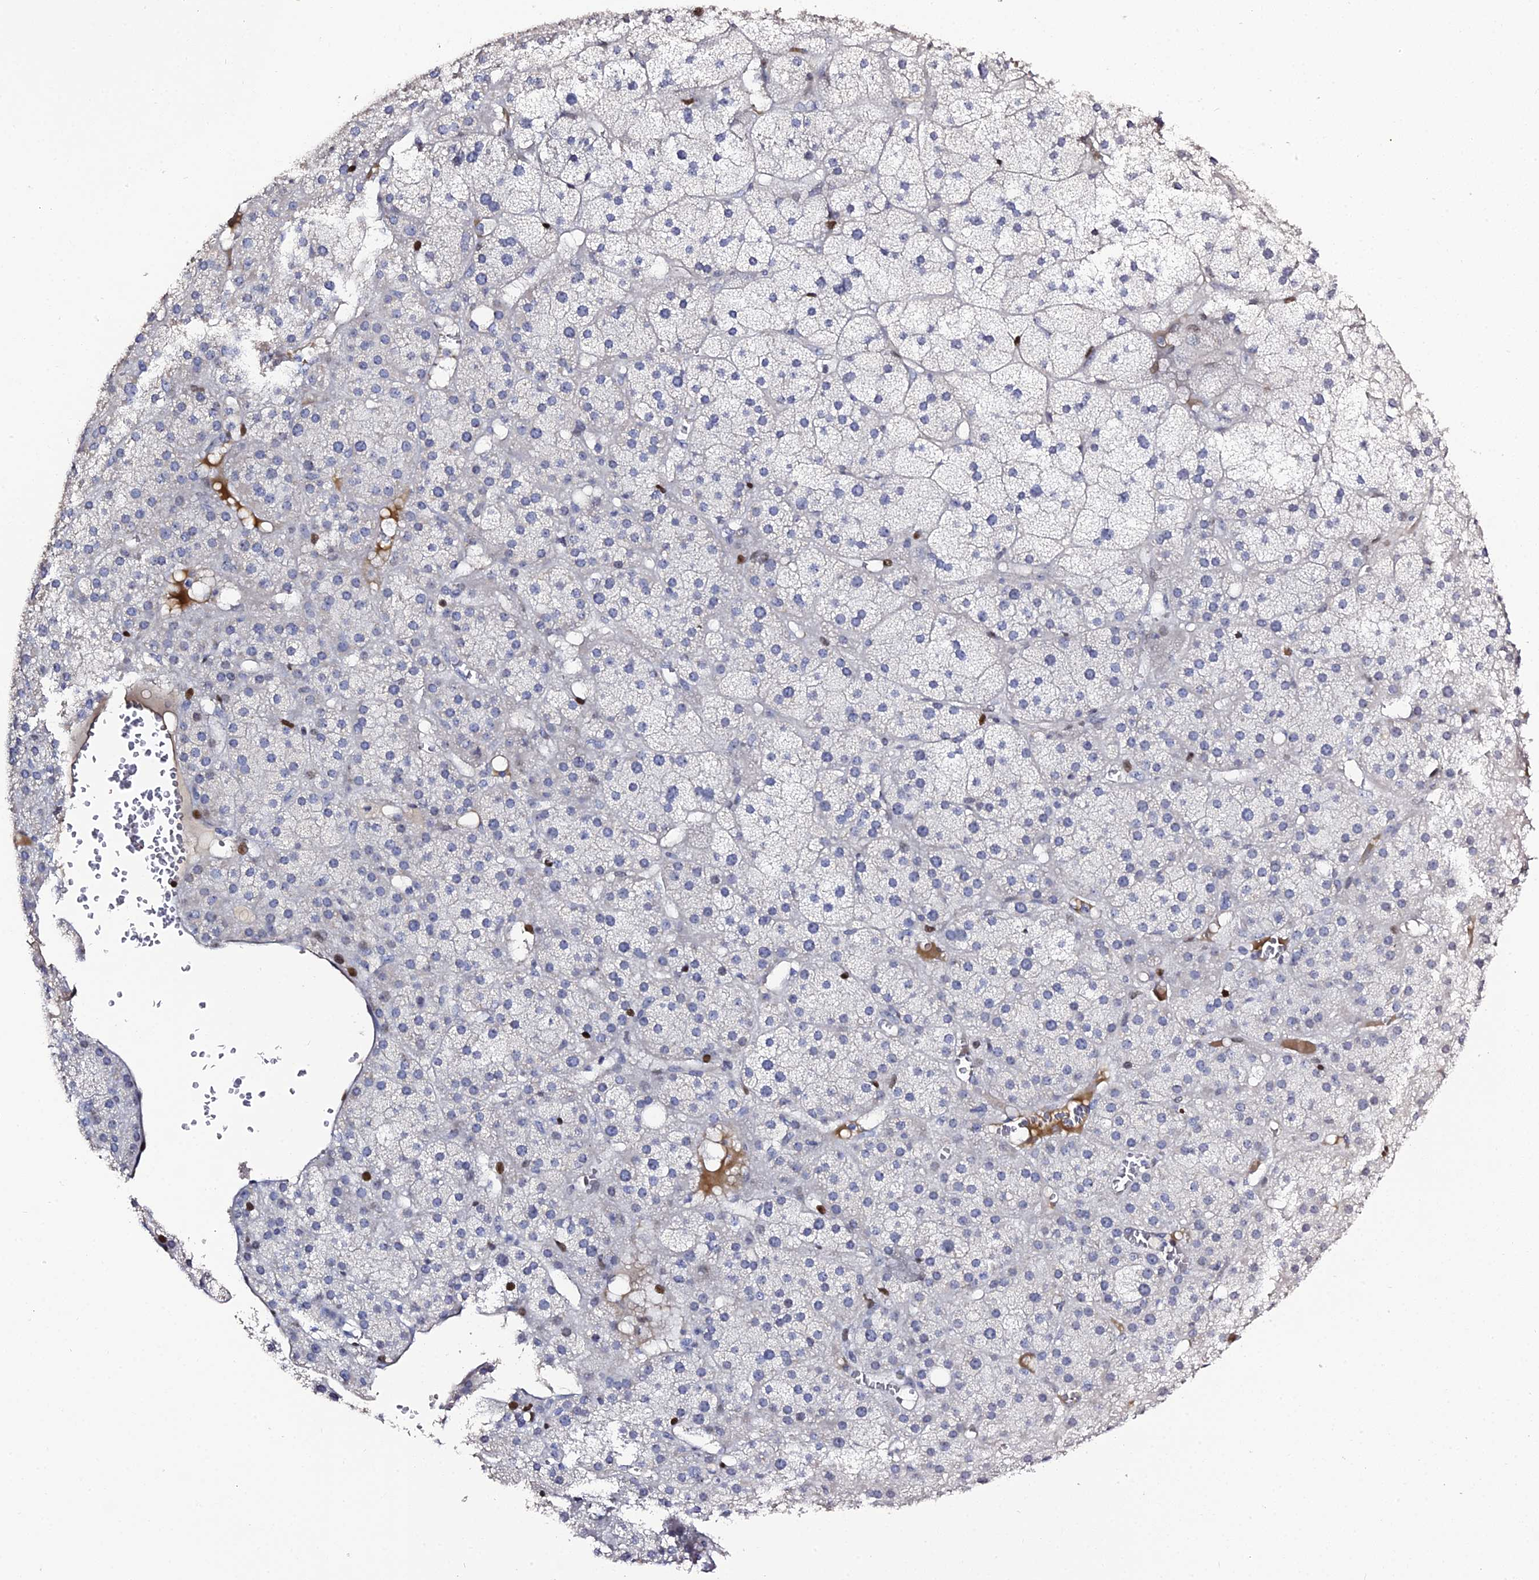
{"staining": {"intensity": "moderate", "quantity": "<25%", "location": "nuclear"}, "tissue": "adrenal gland", "cell_type": "Glandular cells", "image_type": "normal", "snomed": [{"axis": "morphology", "description": "Normal tissue, NOS"}, {"axis": "topography", "description": "Adrenal gland"}], "caption": "Brown immunohistochemical staining in benign human adrenal gland displays moderate nuclear expression in about <25% of glandular cells. The staining is performed using DAB (3,3'-diaminobenzidine) brown chromogen to label protein expression. The nuclei are counter-stained blue using hematoxylin.", "gene": "MYNN", "patient": {"sex": "female", "age": 61}}